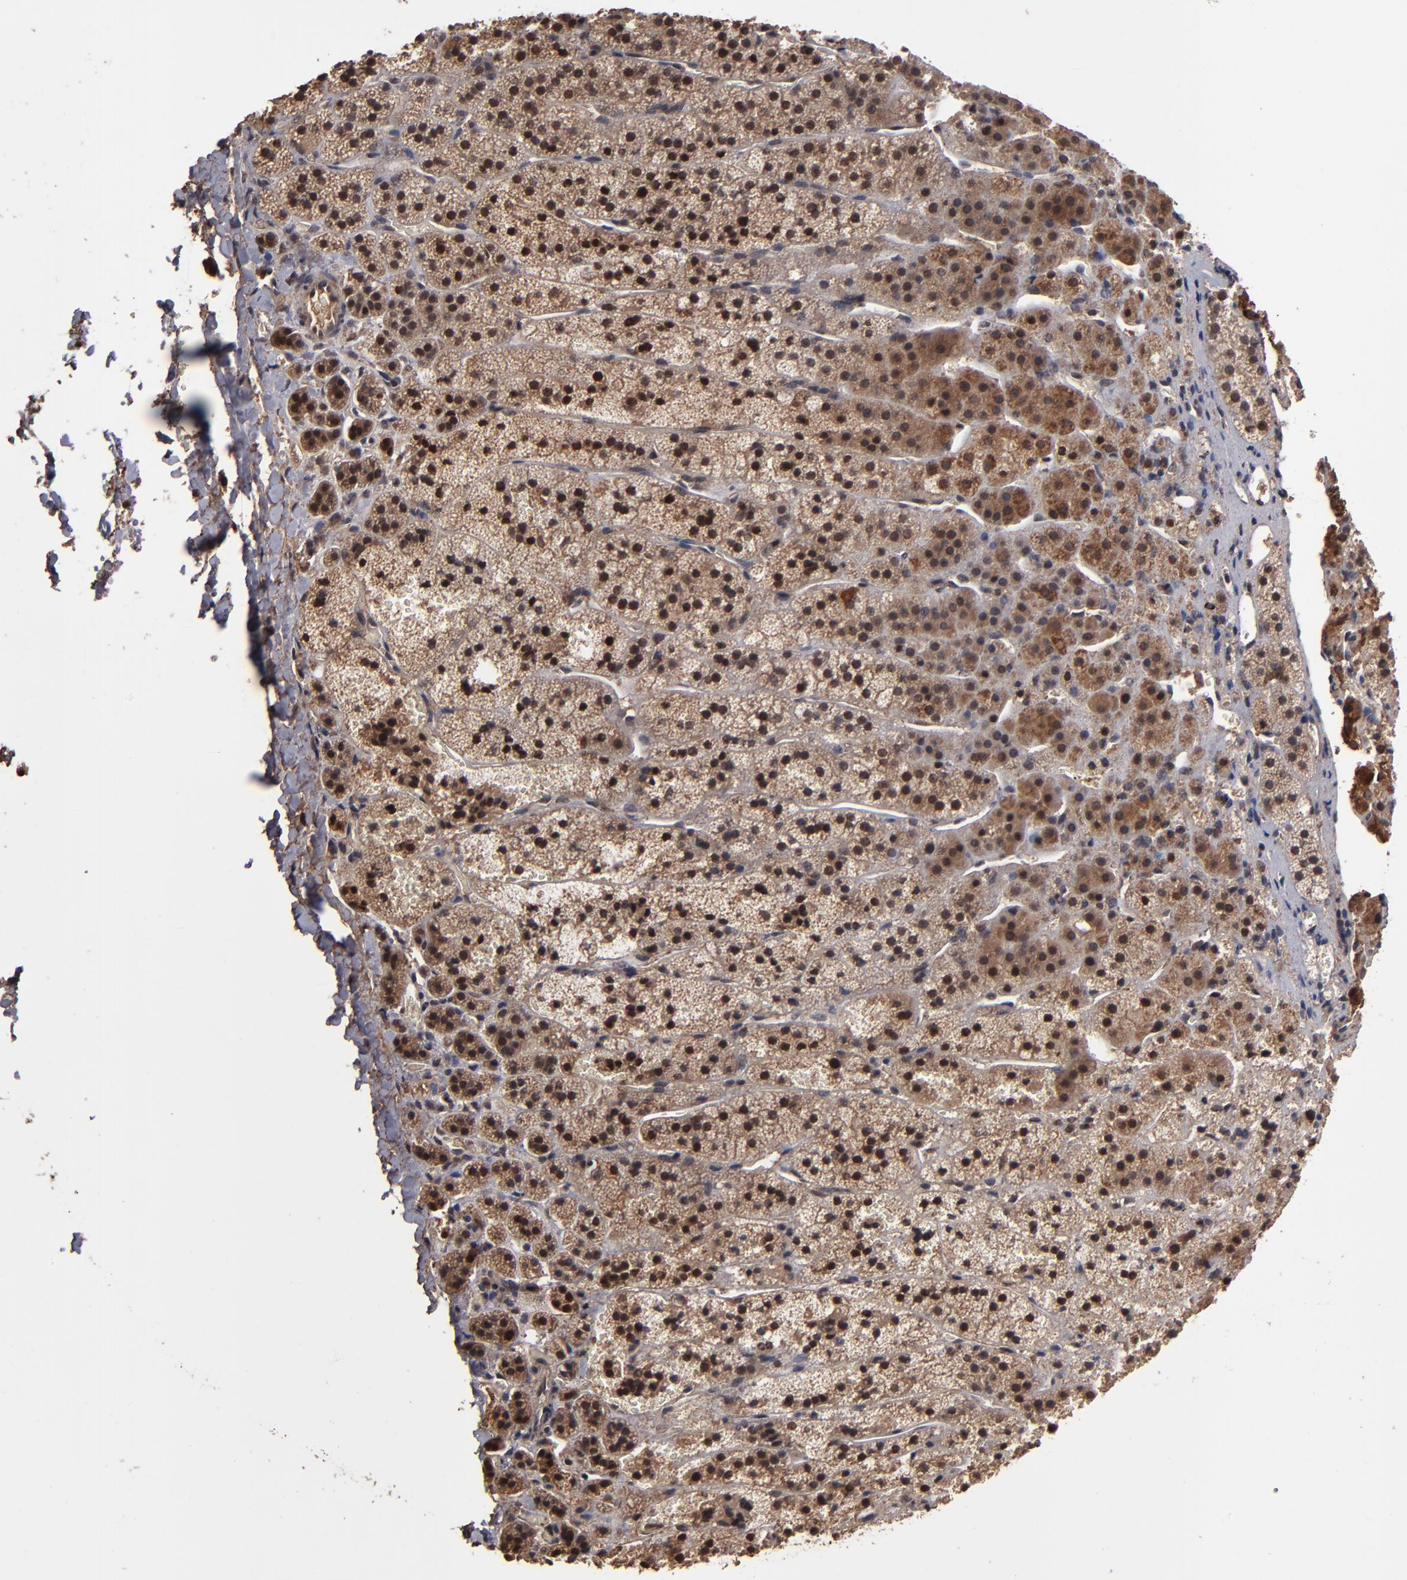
{"staining": {"intensity": "moderate", "quantity": ">75%", "location": "cytoplasmic/membranous,nuclear"}, "tissue": "adrenal gland", "cell_type": "Glandular cells", "image_type": "normal", "snomed": [{"axis": "morphology", "description": "Normal tissue, NOS"}, {"axis": "topography", "description": "Adrenal gland"}], "caption": "A brown stain labels moderate cytoplasmic/membranous,nuclear expression of a protein in glandular cells of normal human adrenal gland.", "gene": "NXF2B", "patient": {"sex": "female", "age": 44}}